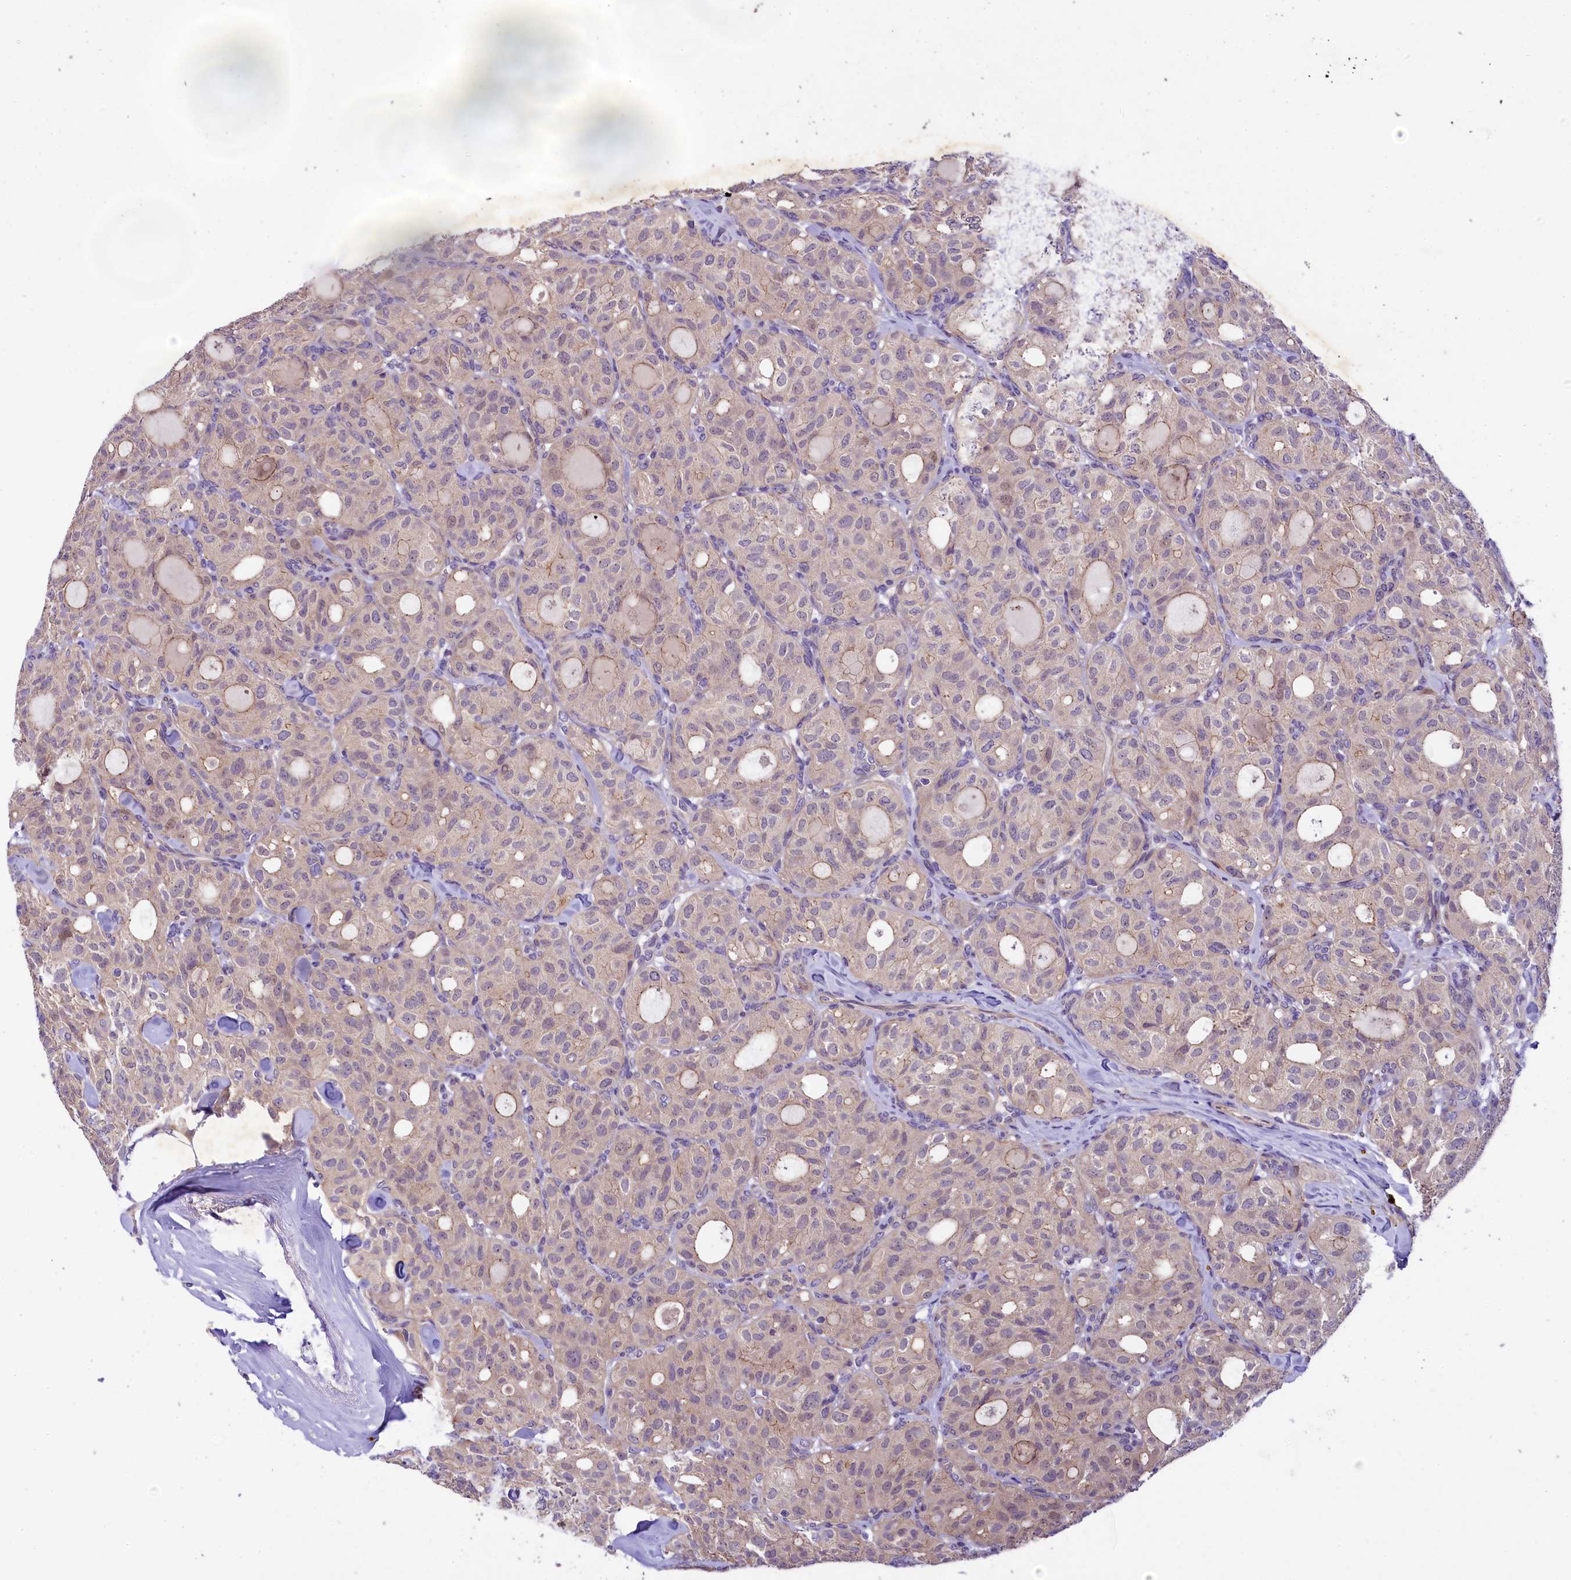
{"staining": {"intensity": "negative", "quantity": "none", "location": "none"}, "tissue": "thyroid cancer", "cell_type": "Tumor cells", "image_type": "cancer", "snomed": [{"axis": "morphology", "description": "Follicular adenoma carcinoma, NOS"}, {"axis": "topography", "description": "Thyroid gland"}], "caption": "Immunohistochemistry histopathology image of neoplastic tissue: human thyroid cancer stained with DAB (3,3'-diaminobenzidine) demonstrates no significant protein staining in tumor cells.", "gene": "UBXN6", "patient": {"sex": "male", "age": 75}}